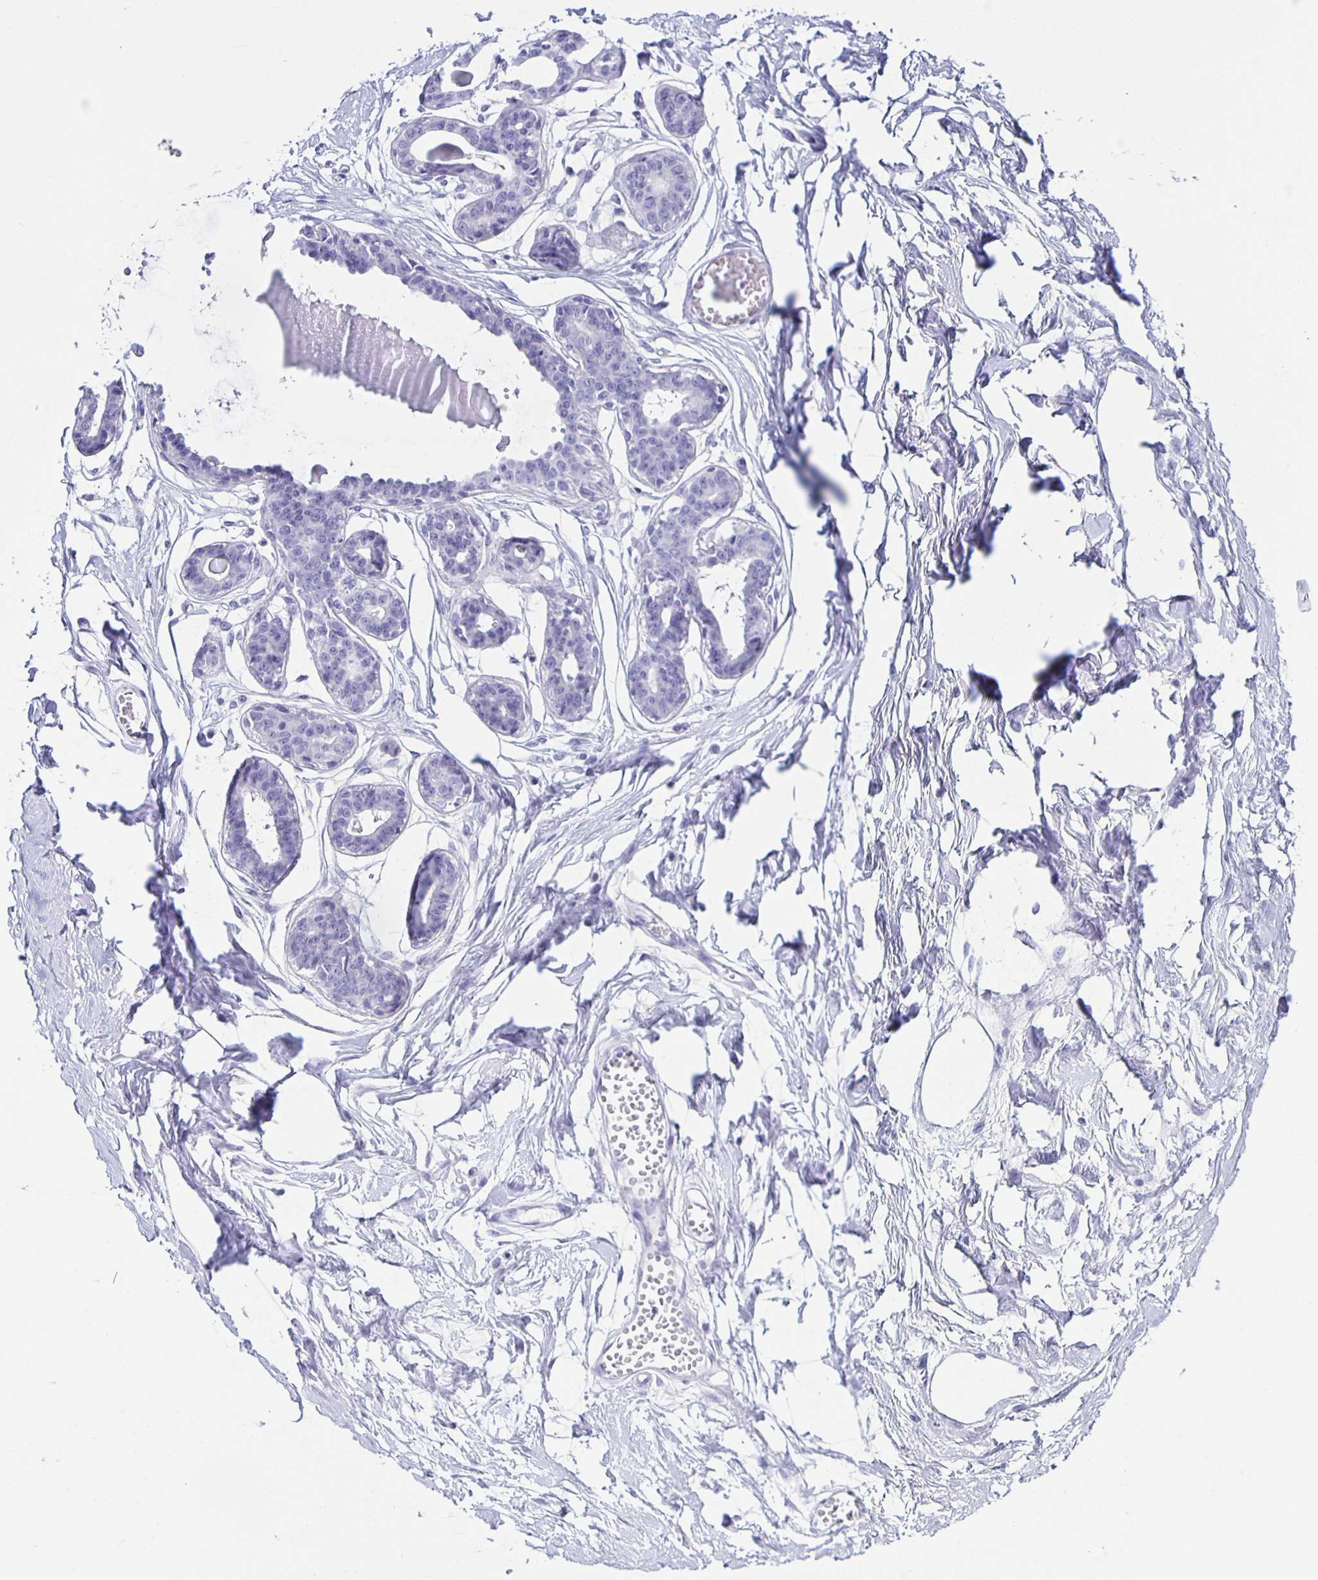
{"staining": {"intensity": "negative", "quantity": "none", "location": "none"}, "tissue": "breast", "cell_type": "Adipocytes", "image_type": "normal", "snomed": [{"axis": "morphology", "description": "Normal tissue, NOS"}, {"axis": "topography", "description": "Breast"}], "caption": "This is an immunohistochemistry (IHC) photomicrograph of benign human breast. There is no expression in adipocytes.", "gene": "AQP6", "patient": {"sex": "female", "age": 45}}